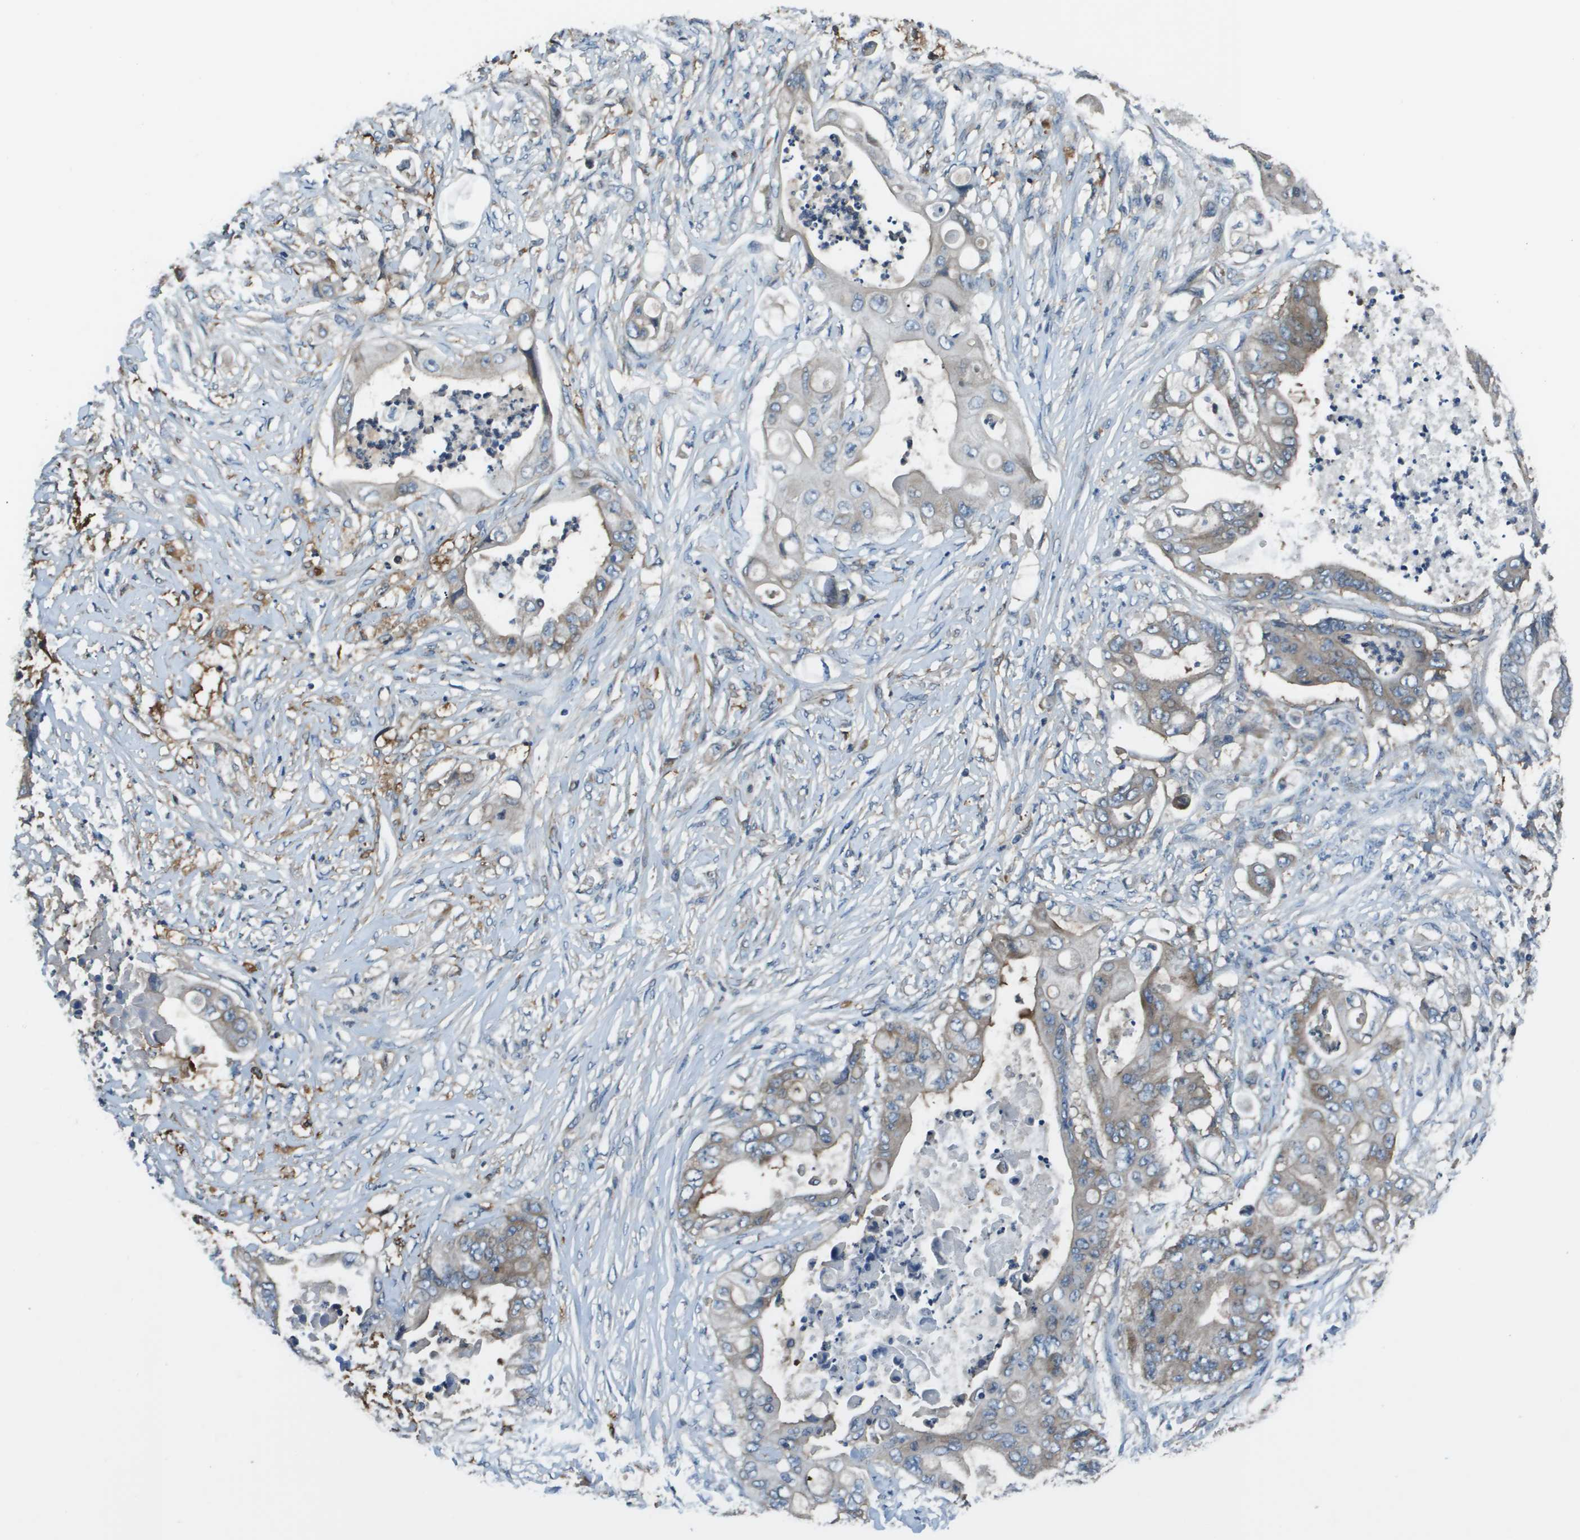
{"staining": {"intensity": "weak", "quantity": "25%-75%", "location": "cytoplasmic/membranous"}, "tissue": "stomach cancer", "cell_type": "Tumor cells", "image_type": "cancer", "snomed": [{"axis": "morphology", "description": "Adenocarcinoma, NOS"}, {"axis": "topography", "description": "Stomach"}], "caption": "Tumor cells show low levels of weak cytoplasmic/membranous staining in about 25%-75% of cells in stomach cancer.", "gene": "EIF3B", "patient": {"sex": "female", "age": 73}}